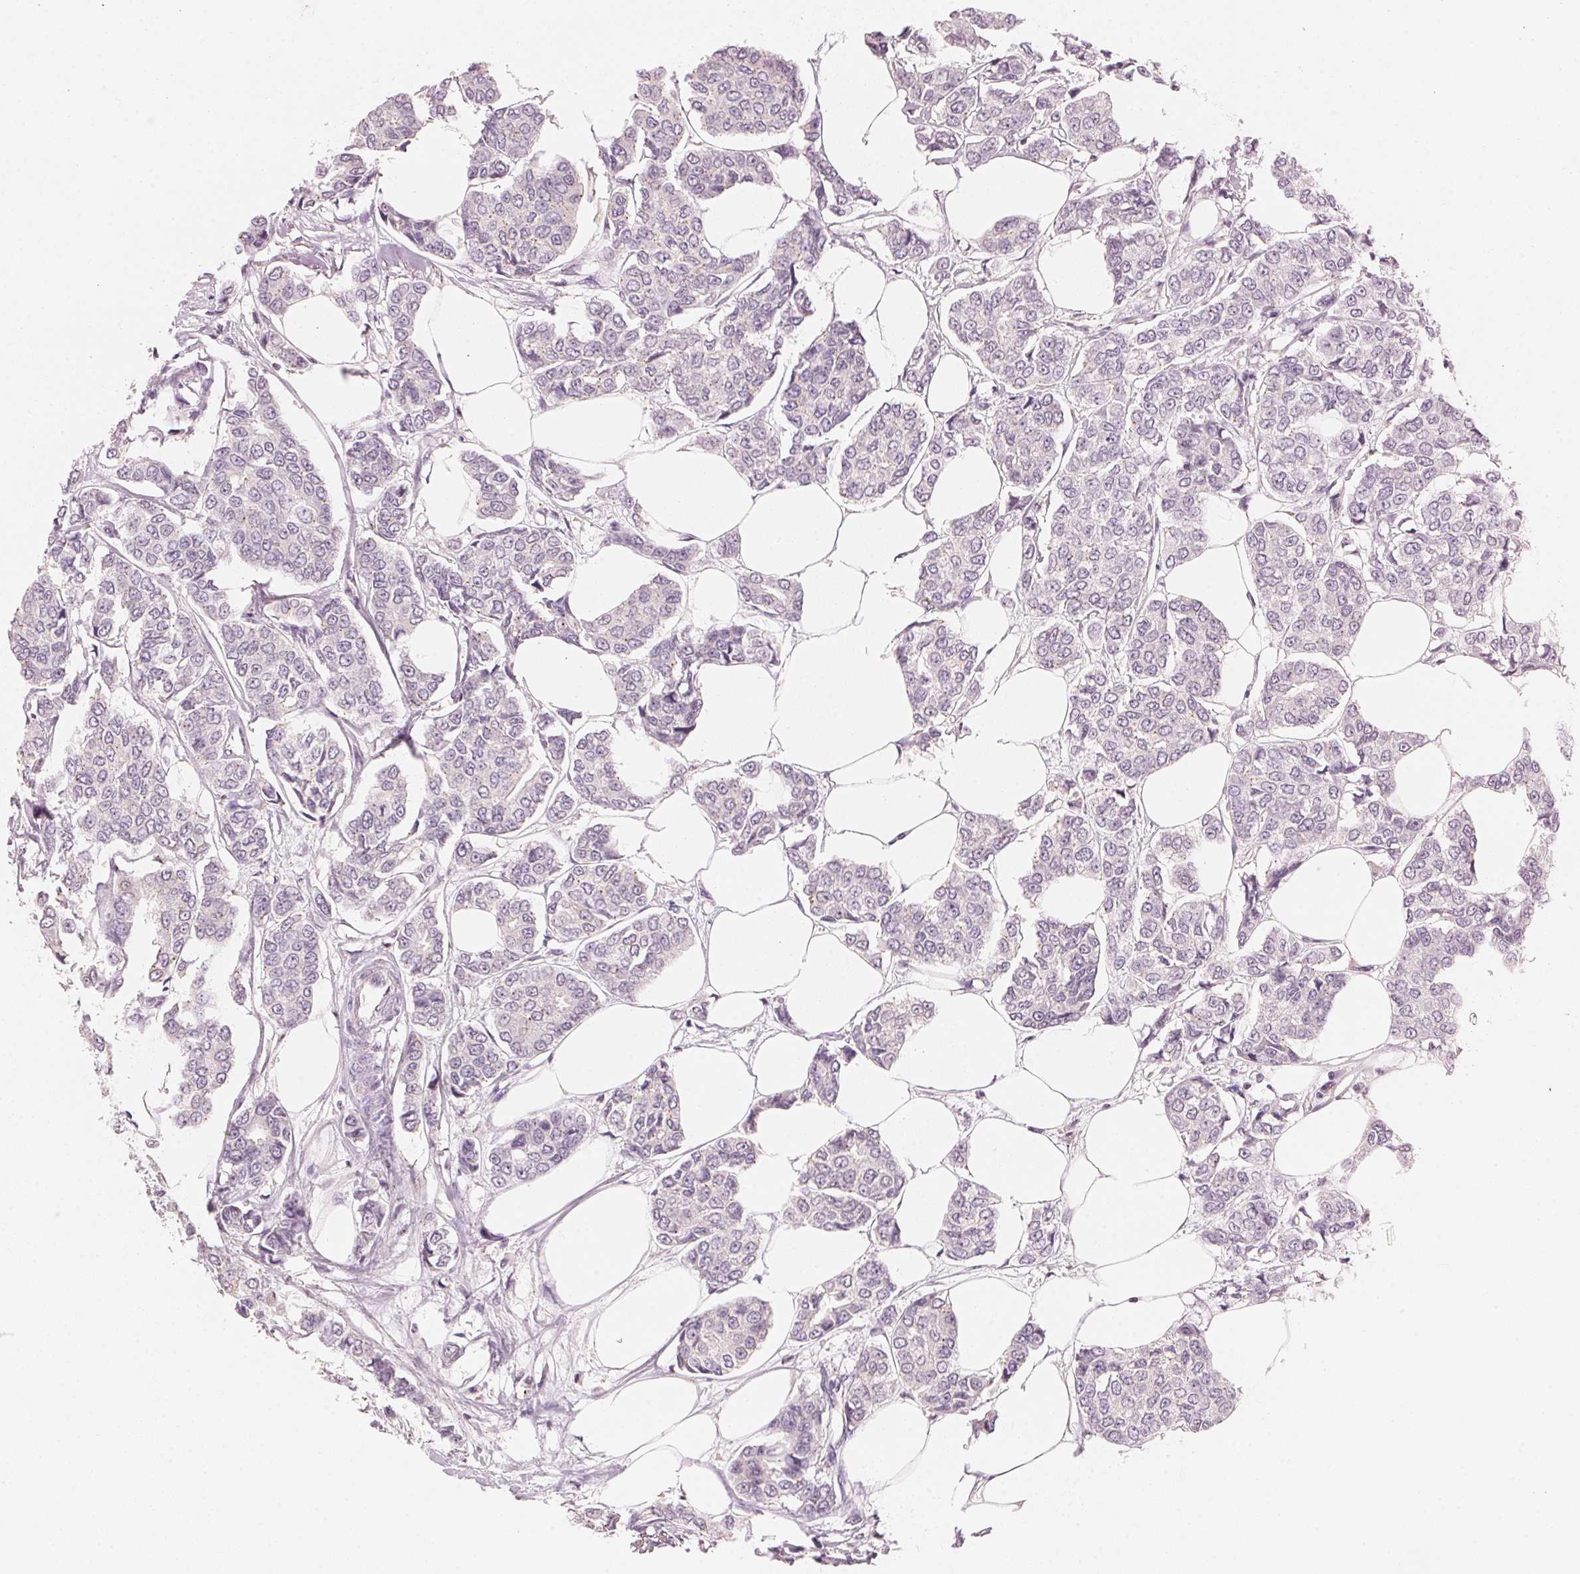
{"staining": {"intensity": "negative", "quantity": "none", "location": "none"}, "tissue": "breast cancer", "cell_type": "Tumor cells", "image_type": "cancer", "snomed": [{"axis": "morphology", "description": "Duct carcinoma"}, {"axis": "topography", "description": "Breast"}], "caption": "An IHC histopathology image of breast cancer is shown. There is no staining in tumor cells of breast cancer. Nuclei are stained in blue.", "gene": "HOXB13", "patient": {"sex": "female", "age": 94}}